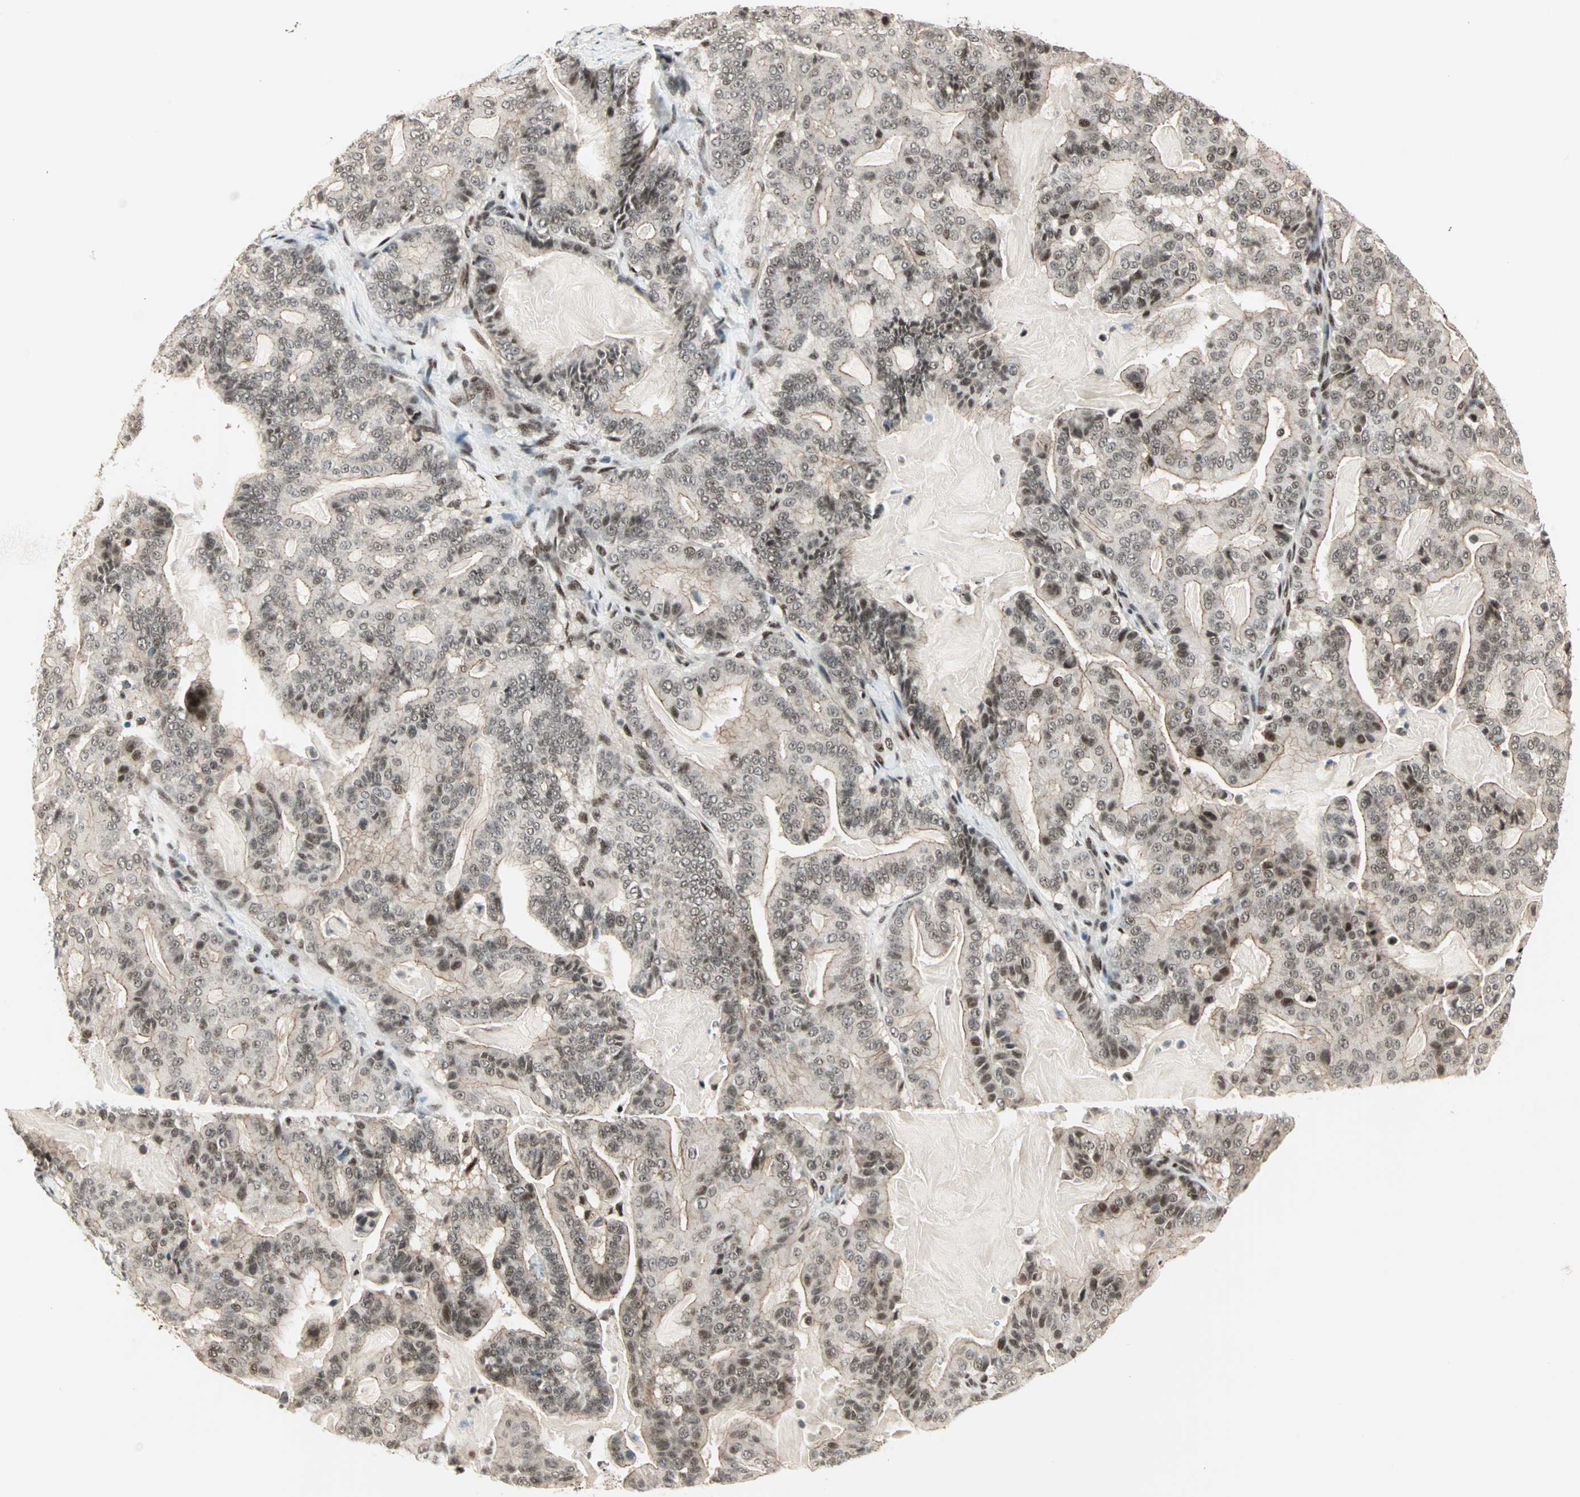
{"staining": {"intensity": "moderate", "quantity": ">75%", "location": "nuclear"}, "tissue": "pancreatic cancer", "cell_type": "Tumor cells", "image_type": "cancer", "snomed": [{"axis": "morphology", "description": "Adenocarcinoma, NOS"}, {"axis": "topography", "description": "Pancreas"}], "caption": "Pancreatic adenocarcinoma tissue exhibits moderate nuclear expression in approximately >75% of tumor cells, visualized by immunohistochemistry.", "gene": "BLM", "patient": {"sex": "male", "age": 63}}